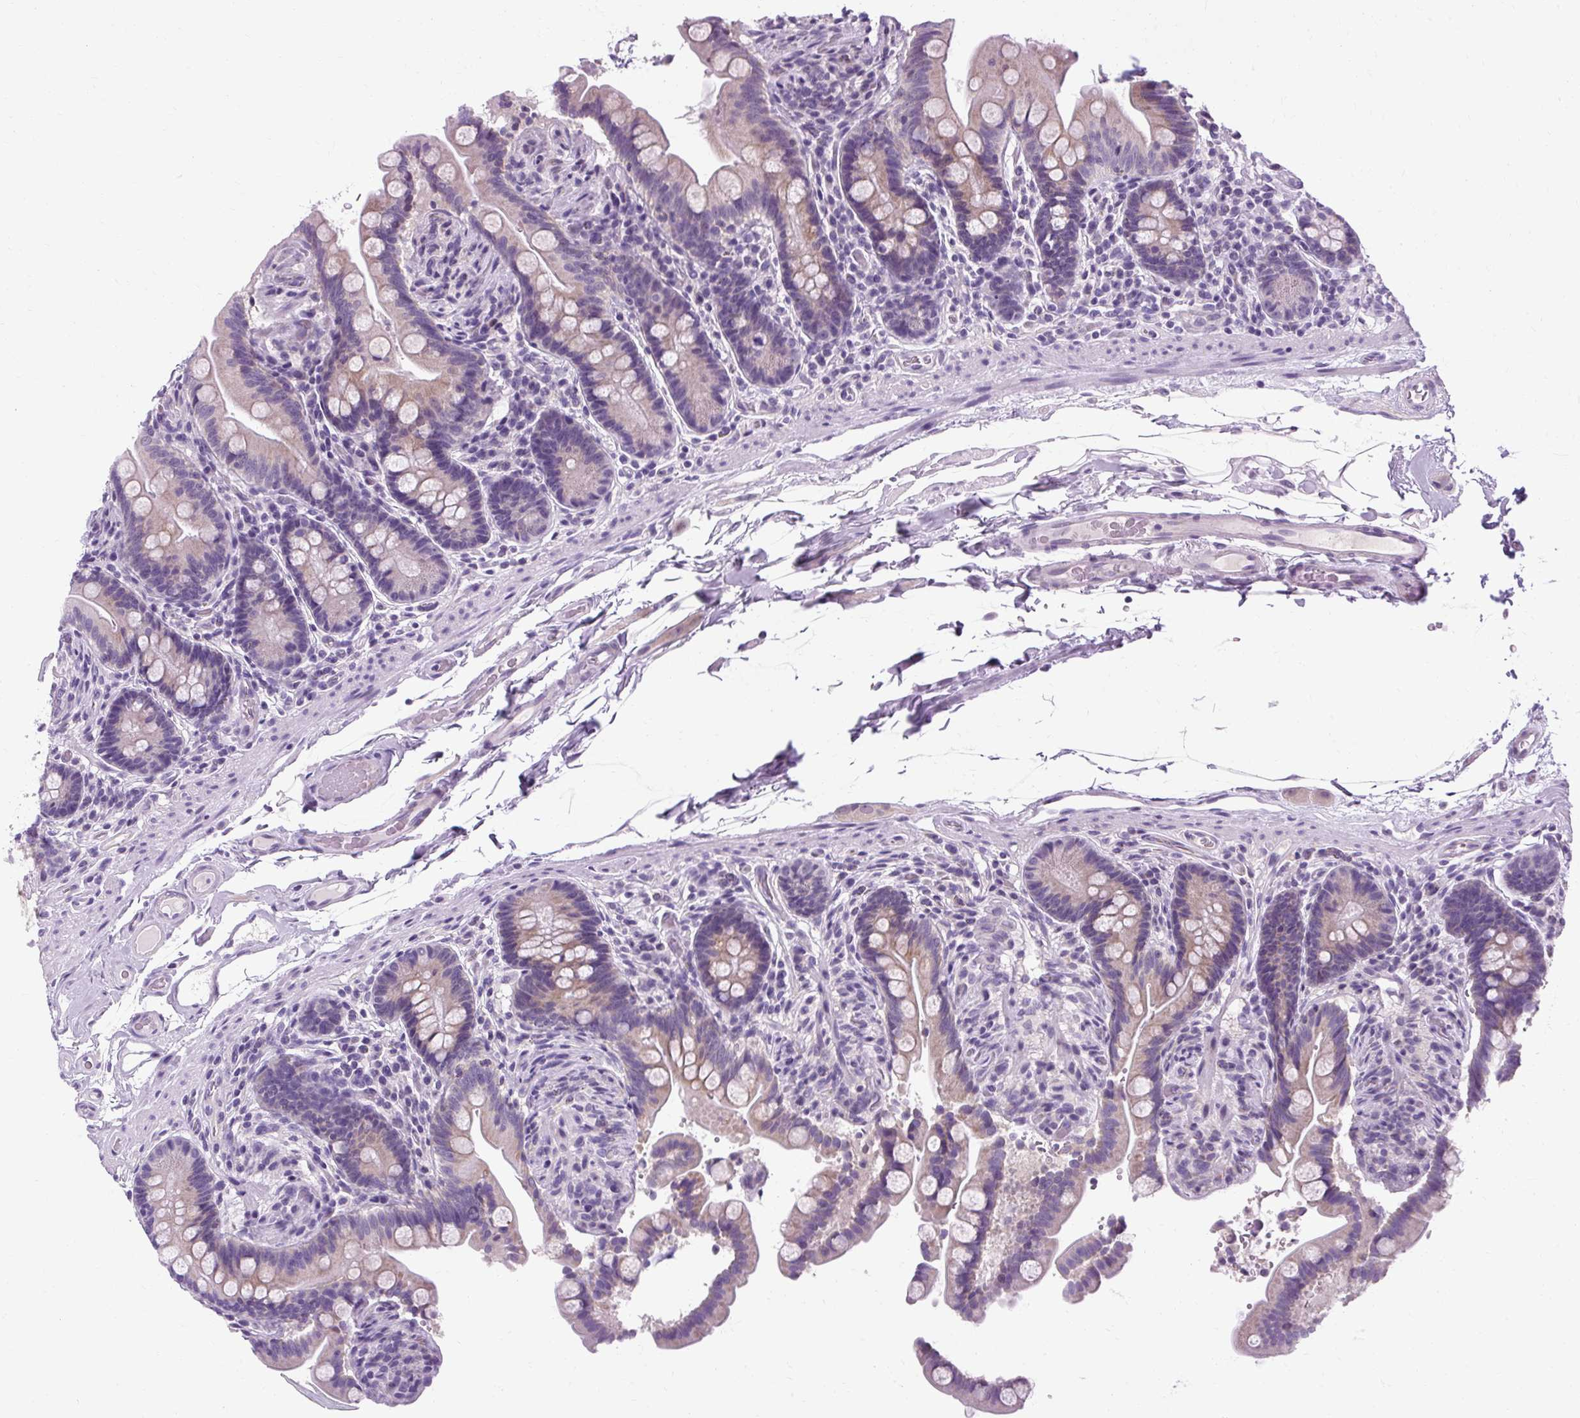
{"staining": {"intensity": "negative", "quantity": "none", "location": "none"}, "tissue": "colon", "cell_type": "Endothelial cells", "image_type": "normal", "snomed": [{"axis": "morphology", "description": "Normal tissue, NOS"}, {"axis": "topography", "description": "Smooth muscle"}, {"axis": "topography", "description": "Colon"}], "caption": "Endothelial cells show no significant protein positivity in normal colon. (Brightfield microscopy of DAB IHC at high magnification).", "gene": "B3GNT4", "patient": {"sex": "male", "age": 73}}